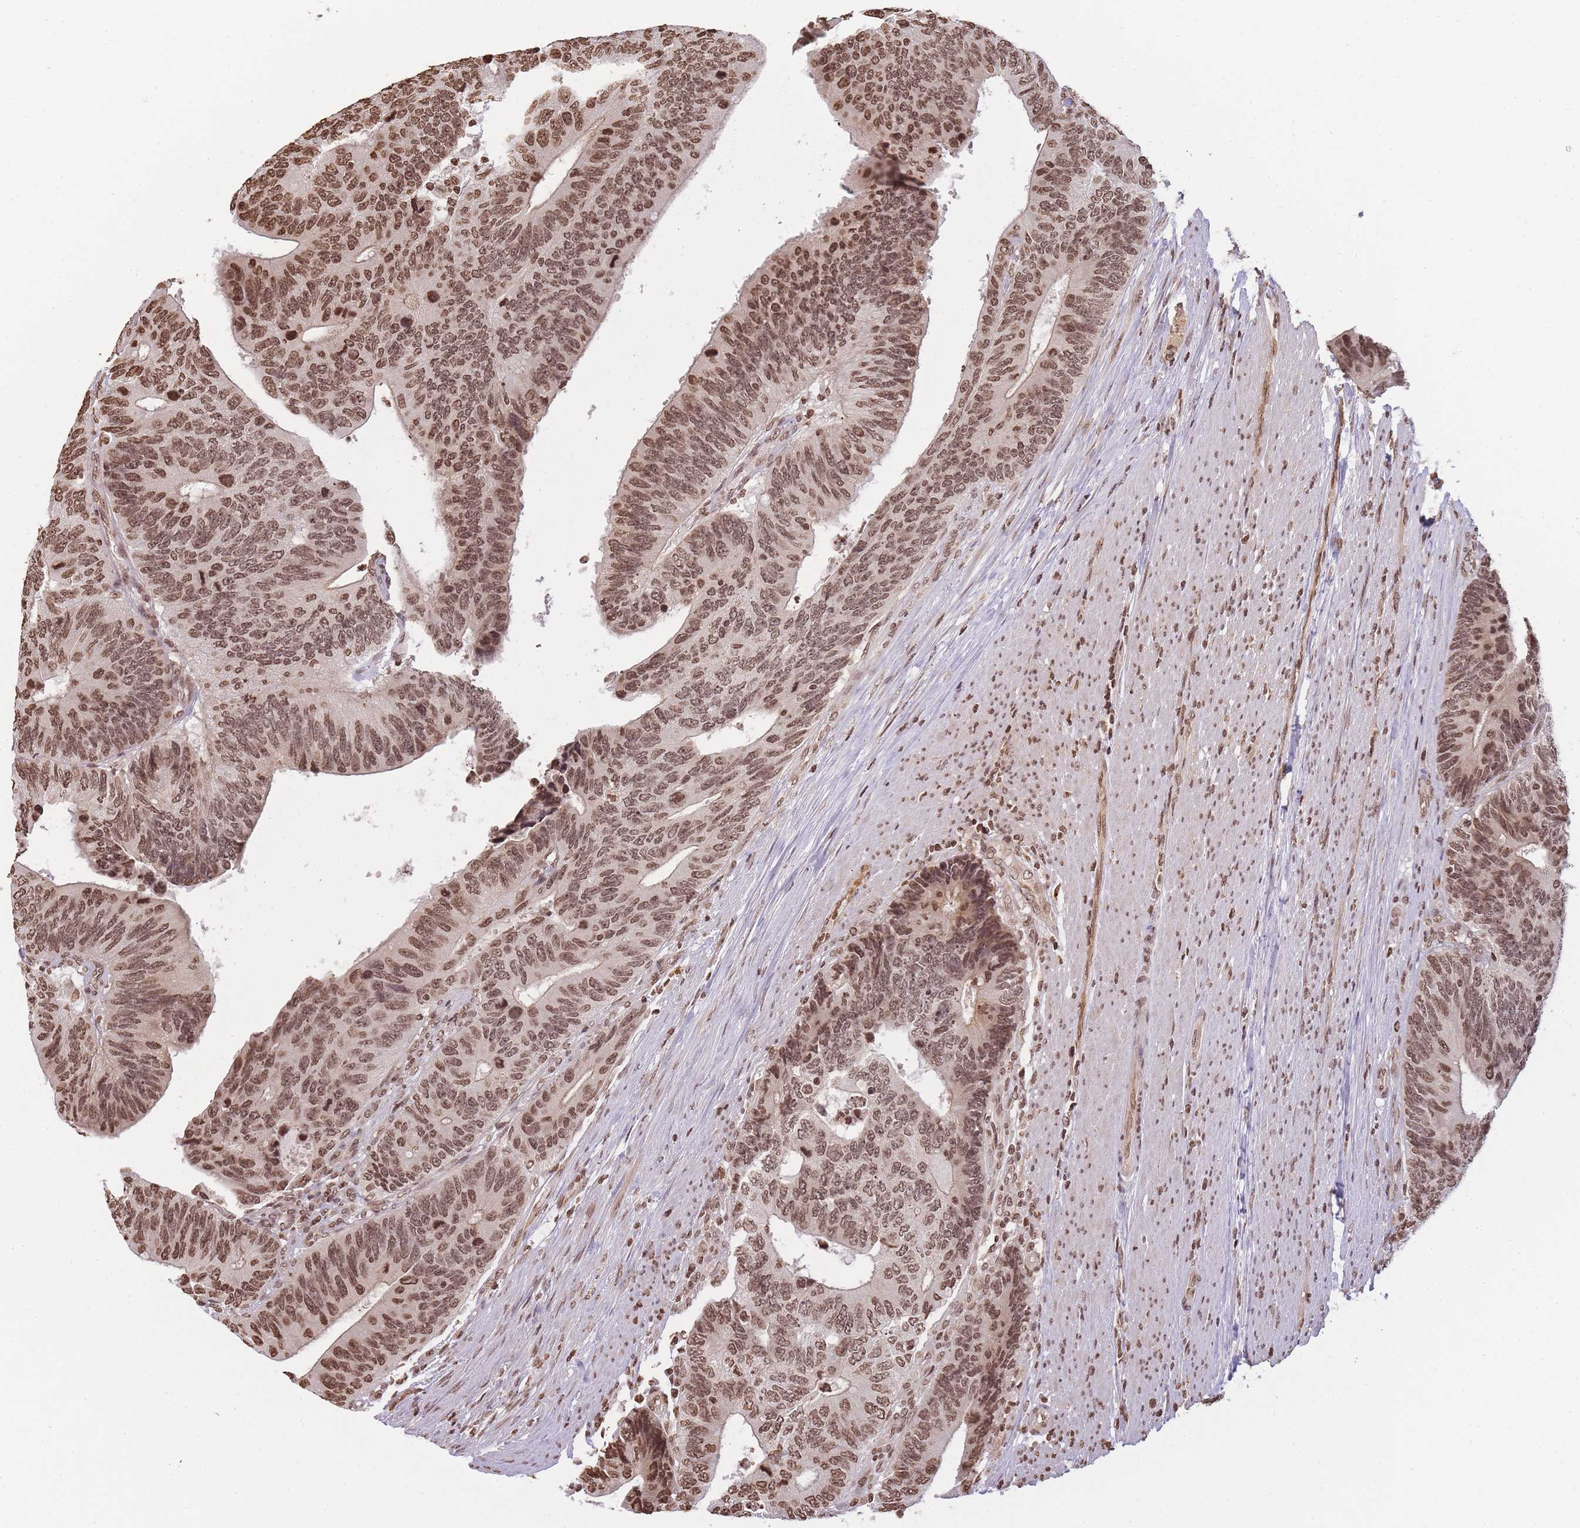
{"staining": {"intensity": "moderate", "quantity": ">75%", "location": "nuclear"}, "tissue": "colorectal cancer", "cell_type": "Tumor cells", "image_type": "cancer", "snomed": [{"axis": "morphology", "description": "Adenocarcinoma, NOS"}, {"axis": "topography", "description": "Colon"}], "caption": "An immunohistochemistry (IHC) photomicrograph of tumor tissue is shown. Protein staining in brown labels moderate nuclear positivity in colorectal cancer (adenocarcinoma) within tumor cells.", "gene": "WWTR1", "patient": {"sex": "male", "age": 87}}